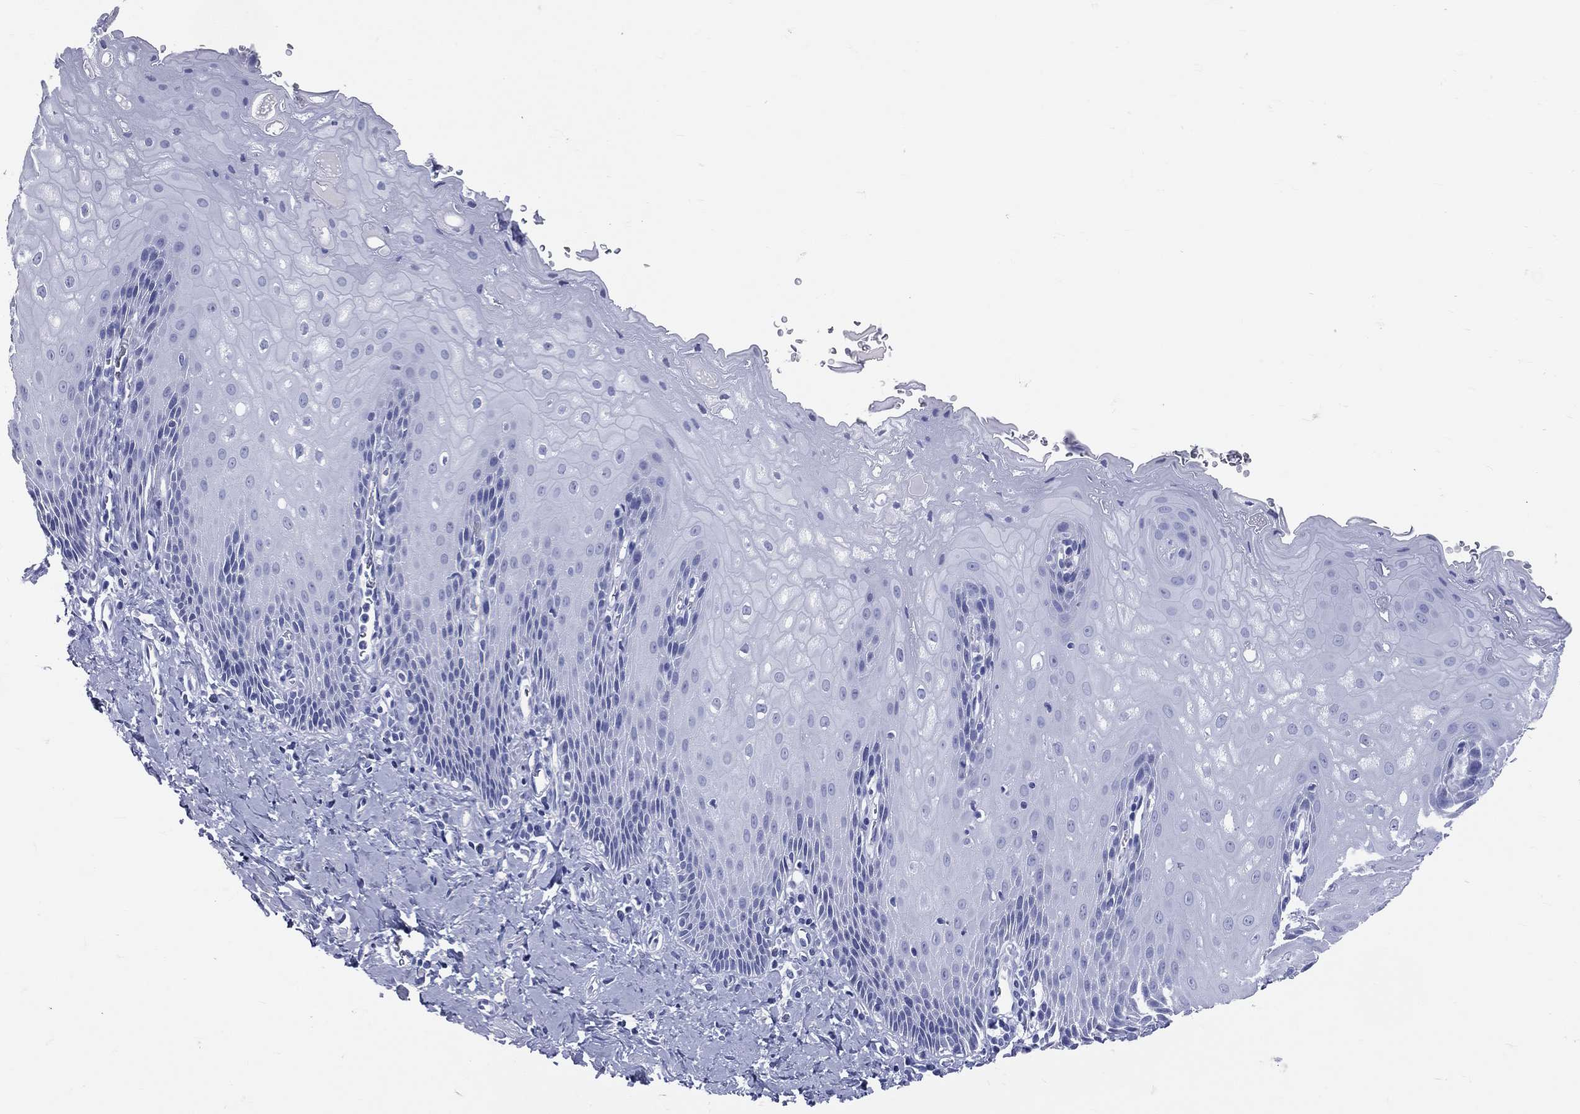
{"staining": {"intensity": "negative", "quantity": "none", "location": "none"}, "tissue": "esophagus", "cell_type": "Squamous epithelial cells", "image_type": "normal", "snomed": [{"axis": "morphology", "description": "Normal tissue, NOS"}, {"axis": "topography", "description": "Esophagus"}], "caption": "Immunohistochemical staining of benign esophagus displays no significant staining in squamous epithelial cells. (DAB immunohistochemistry (IHC) with hematoxylin counter stain).", "gene": "CYLC1", "patient": {"sex": "male", "age": 64}}